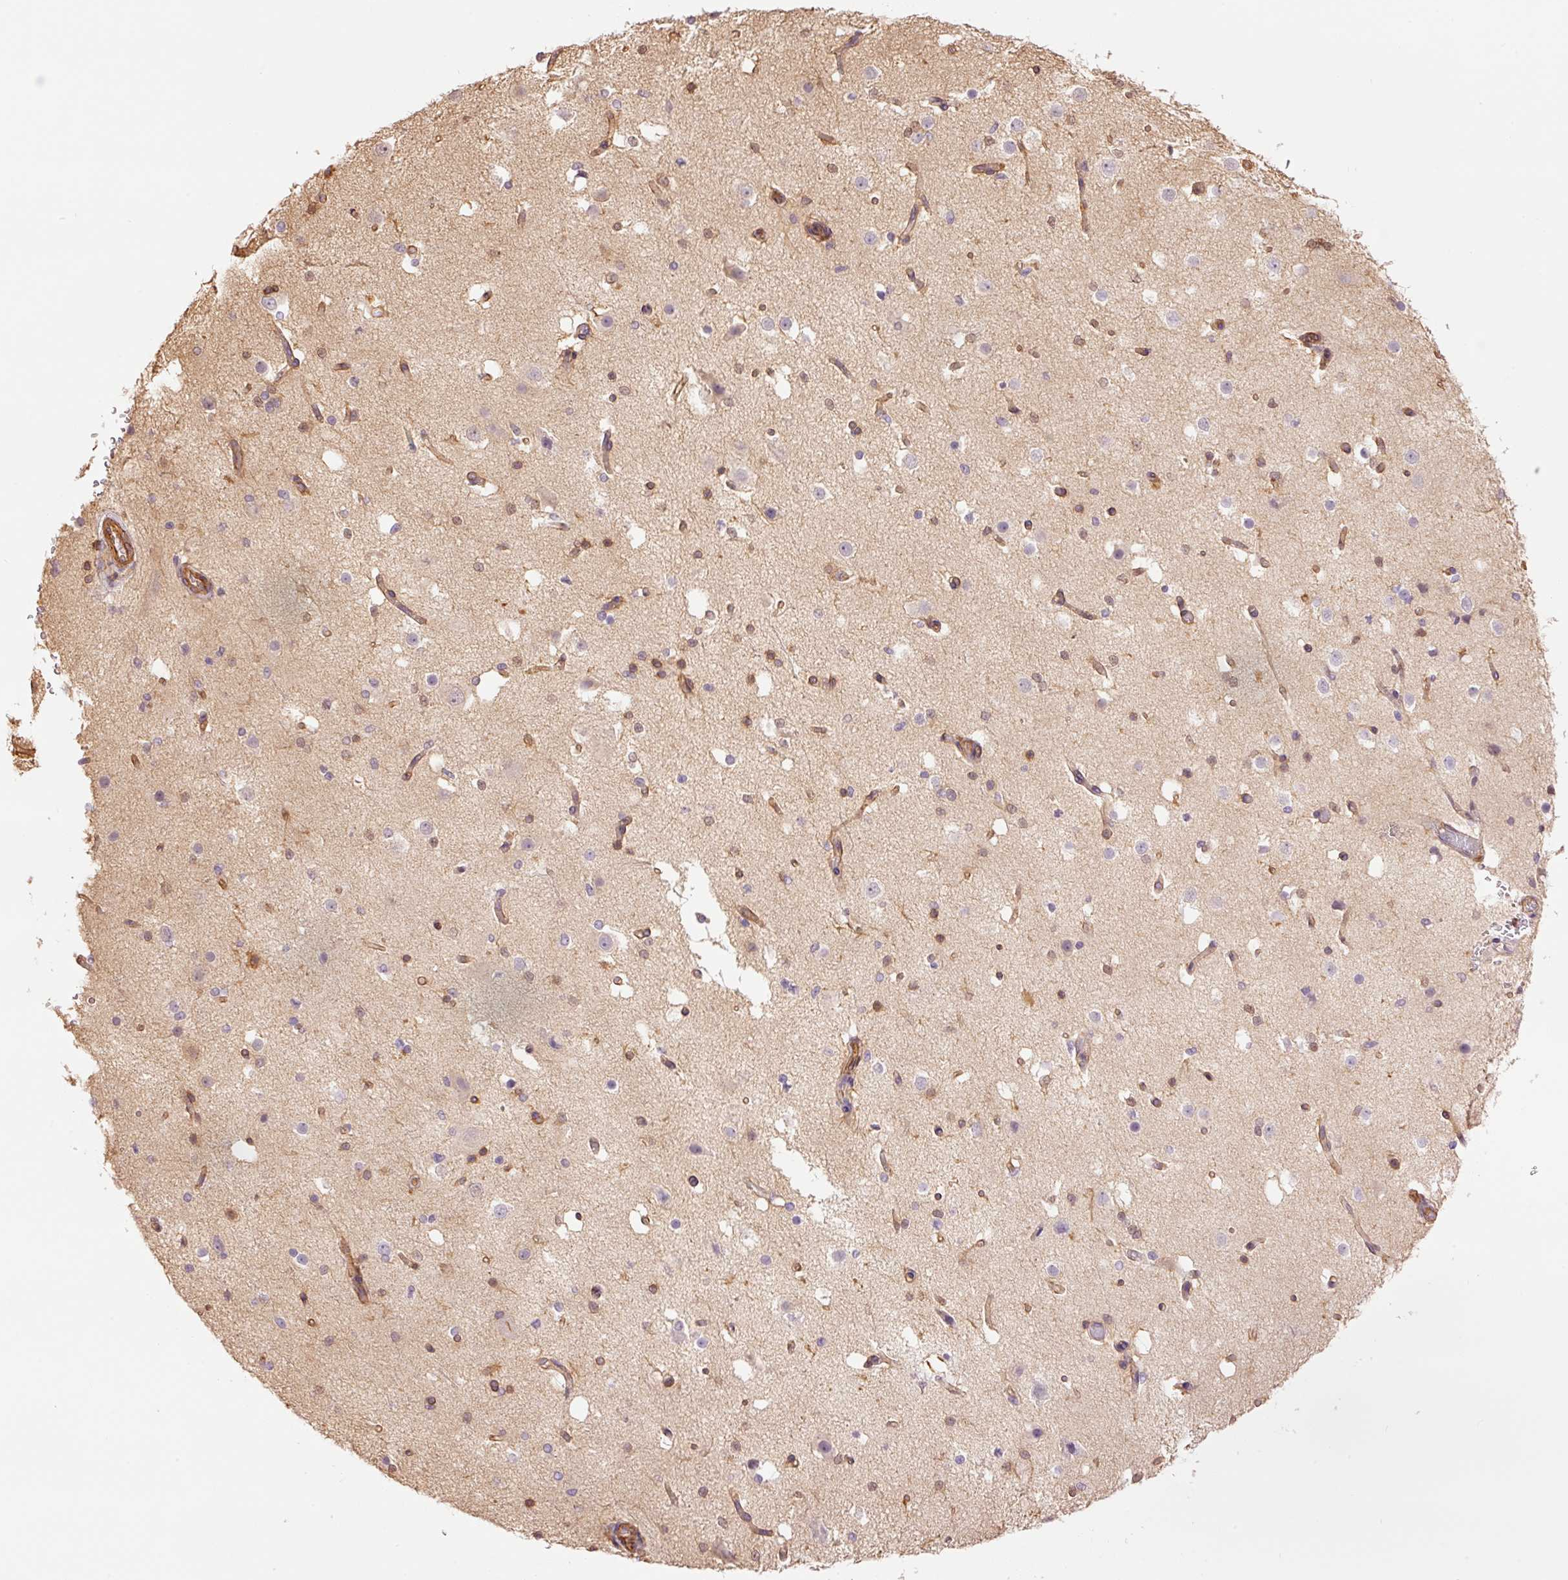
{"staining": {"intensity": "moderate", "quantity": ">75%", "location": "cytoplasmic/membranous"}, "tissue": "cerebral cortex", "cell_type": "Endothelial cells", "image_type": "normal", "snomed": [{"axis": "morphology", "description": "Normal tissue, NOS"}, {"axis": "morphology", "description": "Inflammation, NOS"}, {"axis": "topography", "description": "Cerebral cortex"}], "caption": "The immunohistochemical stain shows moderate cytoplasmic/membranous staining in endothelial cells of unremarkable cerebral cortex. (IHC, brightfield microscopy, high magnification).", "gene": "PPP1R1B", "patient": {"sex": "male", "age": 6}}